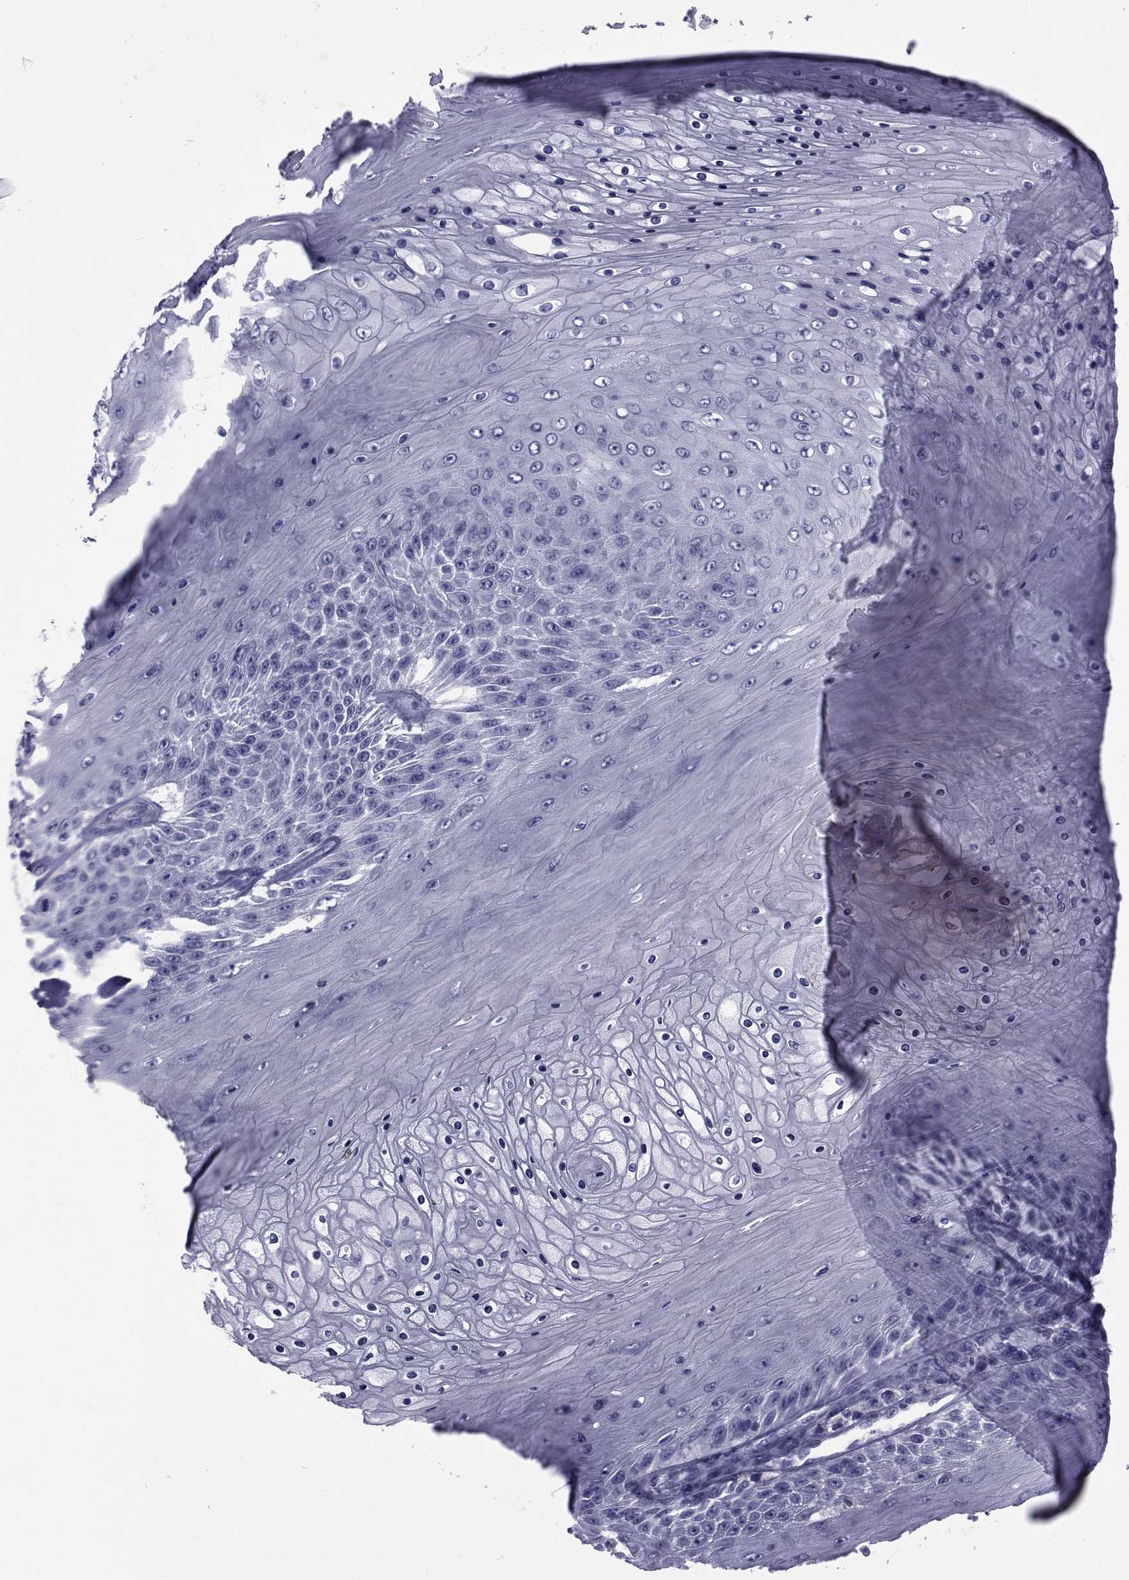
{"staining": {"intensity": "negative", "quantity": "none", "location": "none"}, "tissue": "skin cancer", "cell_type": "Tumor cells", "image_type": "cancer", "snomed": [{"axis": "morphology", "description": "Squamous cell carcinoma, NOS"}, {"axis": "topography", "description": "Skin"}], "caption": "Squamous cell carcinoma (skin) stained for a protein using immunohistochemistry (IHC) demonstrates no expression tumor cells.", "gene": "GKAP1", "patient": {"sex": "male", "age": 62}}